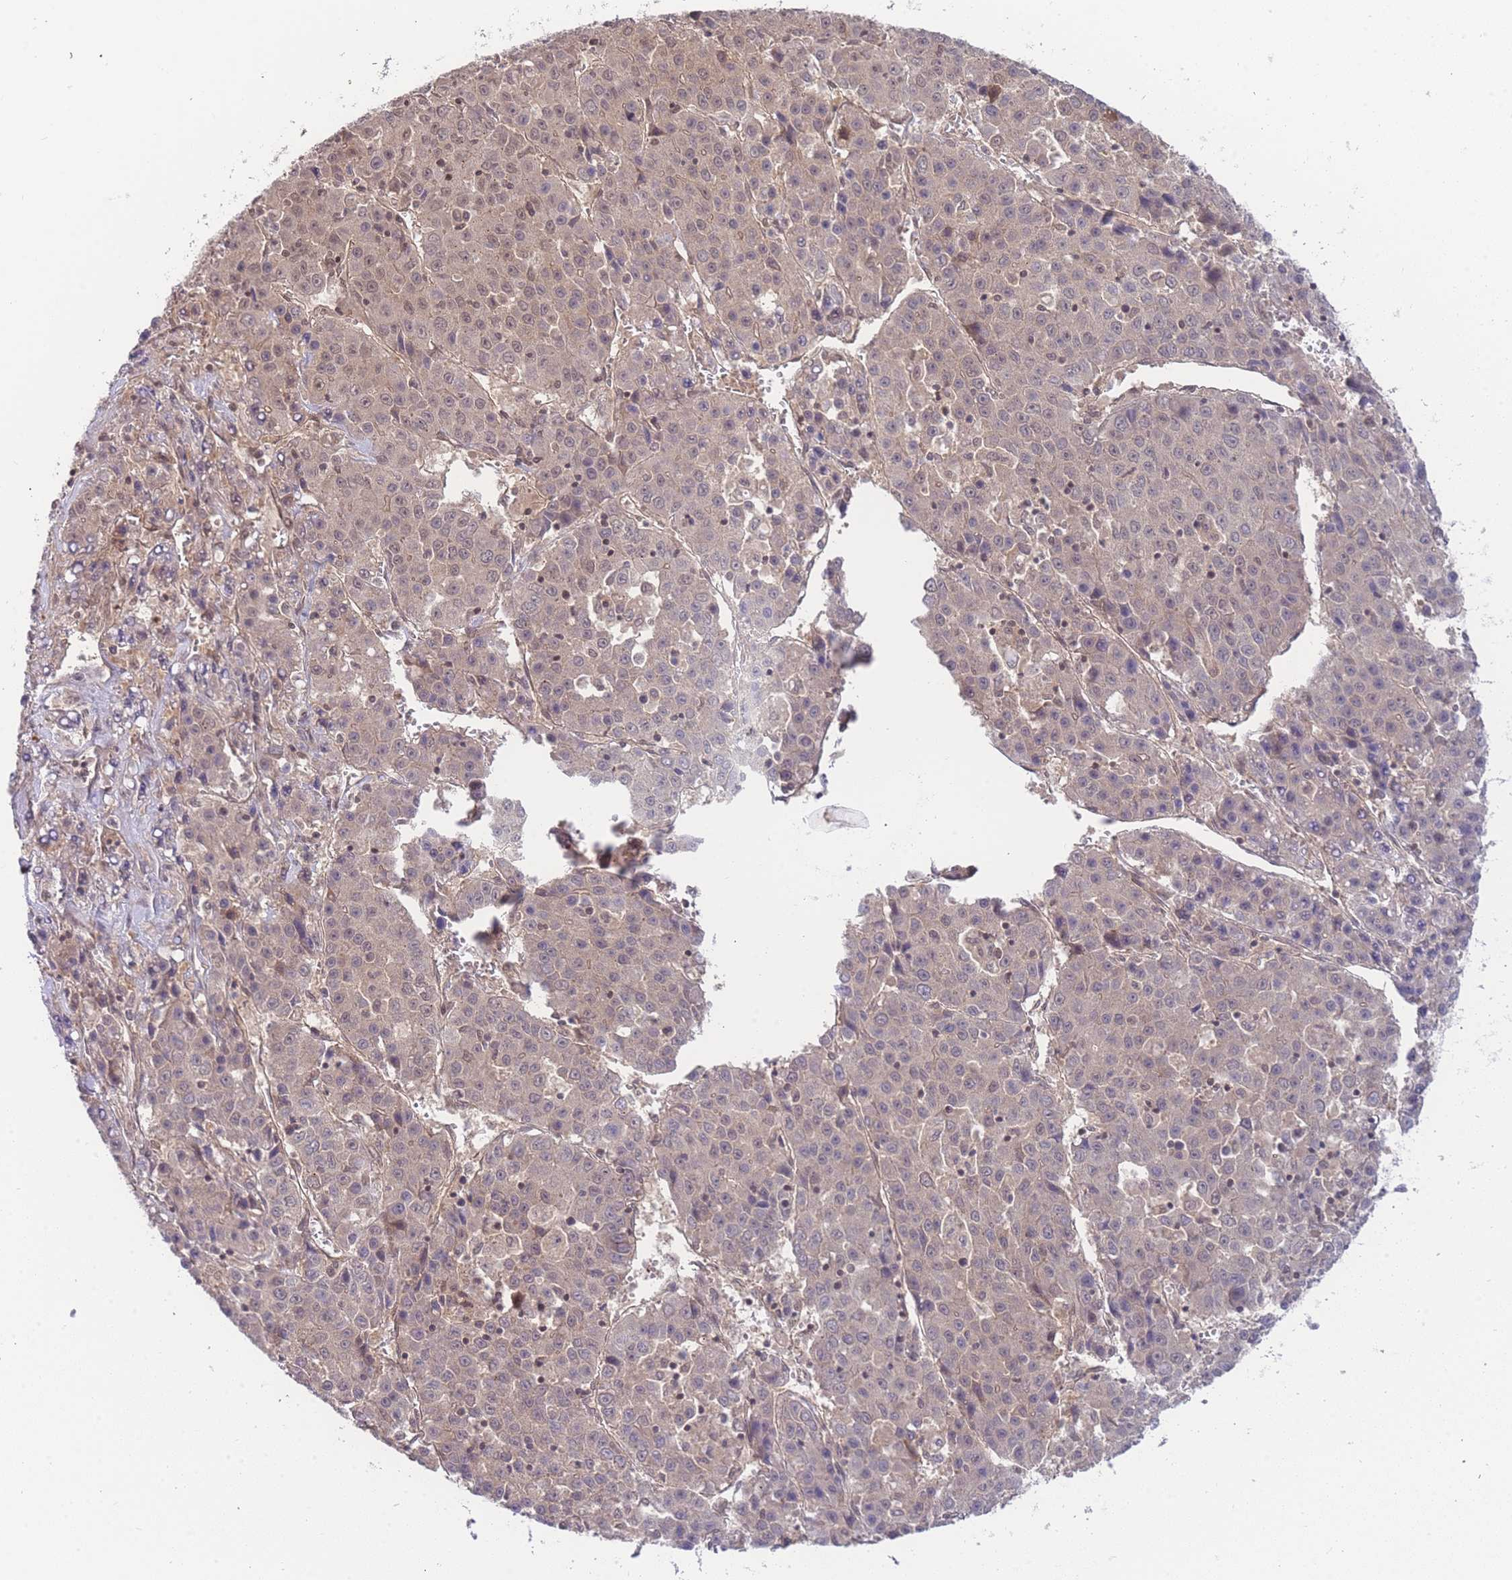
{"staining": {"intensity": "moderate", "quantity": "<25%", "location": "cytoplasmic/membranous"}, "tissue": "liver cancer", "cell_type": "Tumor cells", "image_type": "cancer", "snomed": [{"axis": "morphology", "description": "Carcinoma, Hepatocellular, NOS"}, {"axis": "topography", "description": "Liver"}], "caption": "Hepatocellular carcinoma (liver) was stained to show a protein in brown. There is low levels of moderate cytoplasmic/membranous staining in about <25% of tumor cells.", "gene": "KIAA1191", "patient": {"sex": "female", "age": 53}}